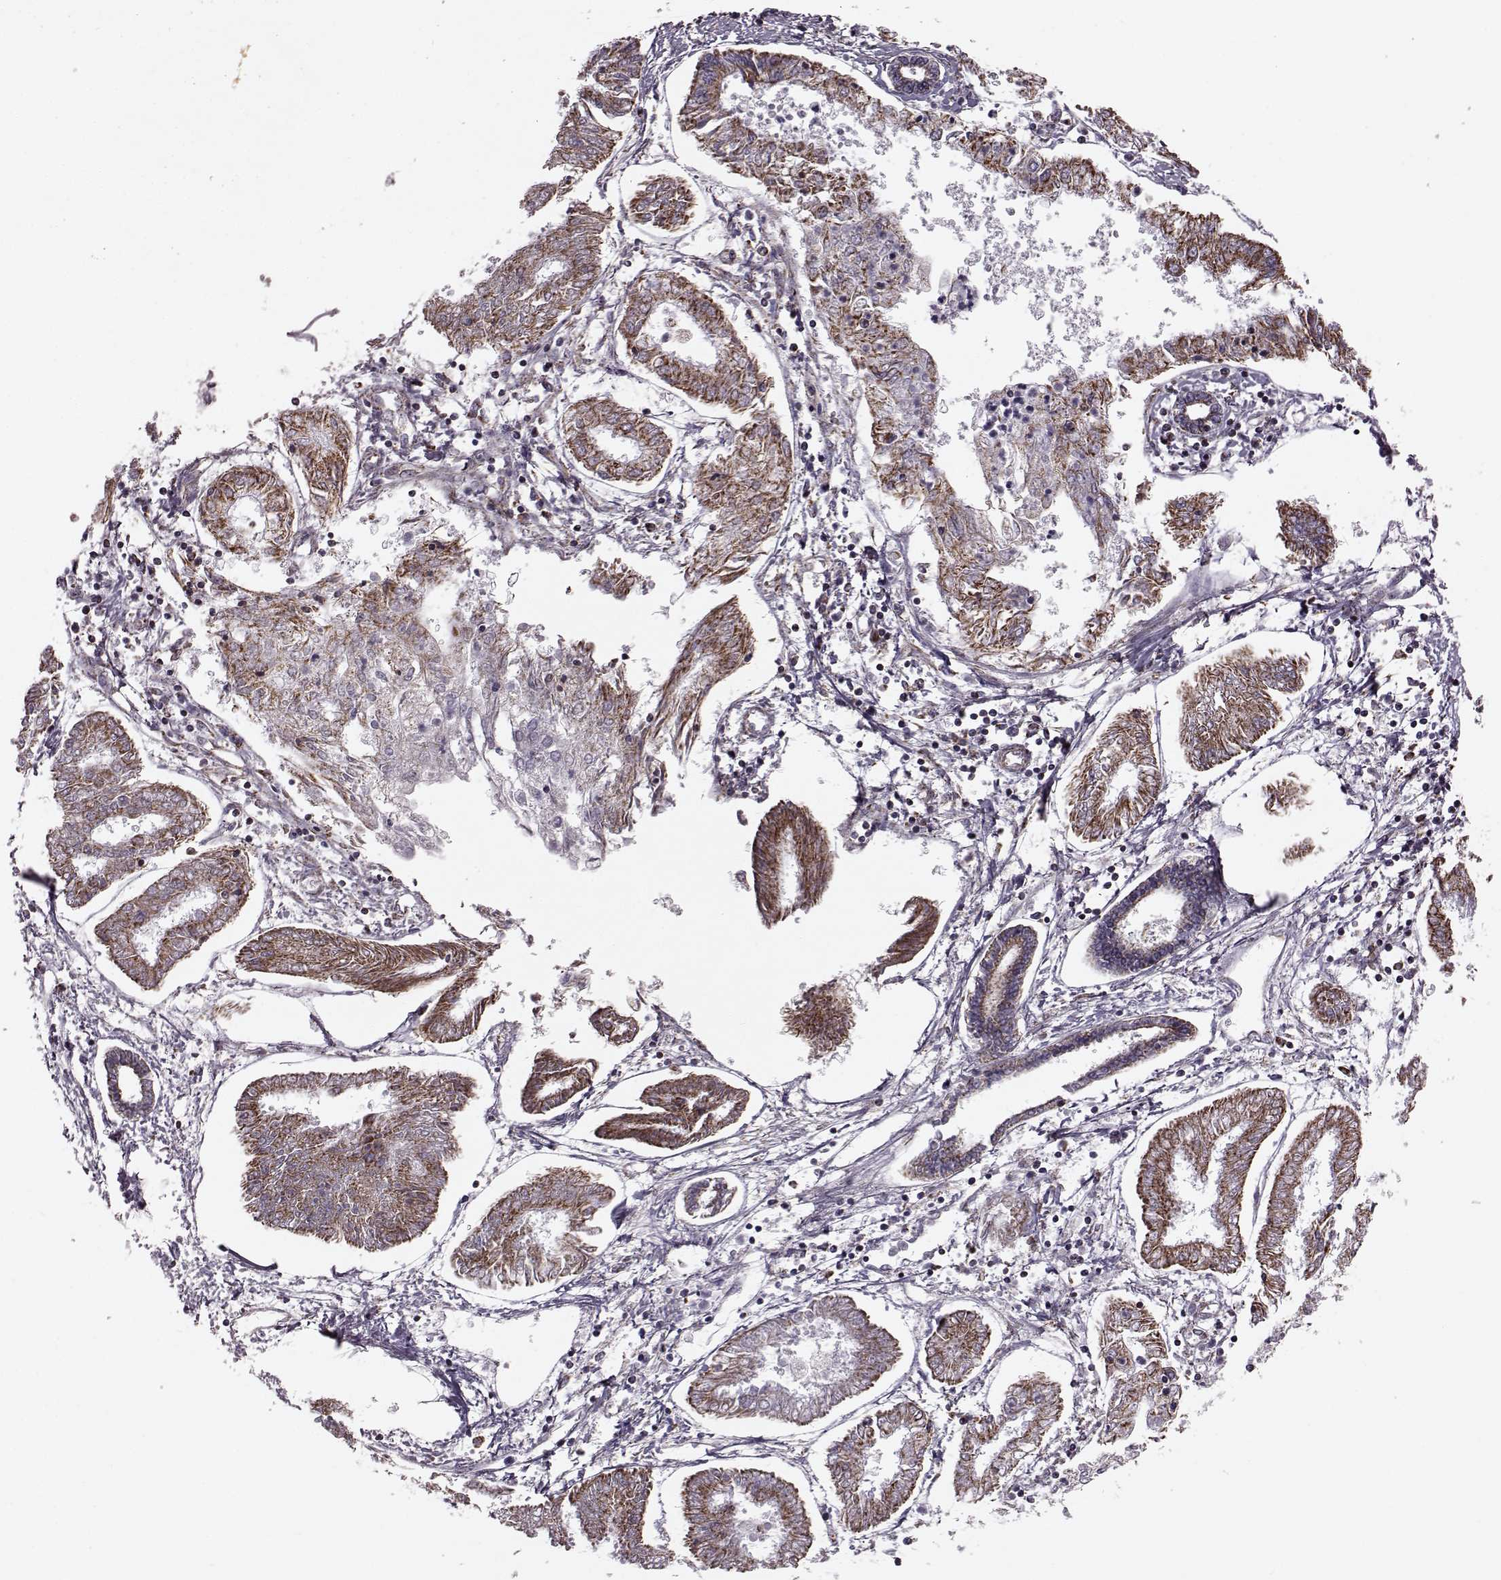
{"staining": {"intensity": "strong", "quantity": ">75%", "location": "cytoplasmic/membranous"}, "tissue": "endometrial cancer", "cell_type": "Tumor cells", "image_type": "cancer", "snomed": [{"axis": "morphology", "description": "Adenocarcinoma, NOS"}, {"axis": "topography", "description": "Endometrium"}], "caption": "Human adenocarcinoma (endometrial) stained for a protein (brown) reveals strong cytoplasmic/membranous positive staining in about >75% of tumor cells.", "gene": "ATP5MF", "patient": {"sex": "female", "age": 68}}